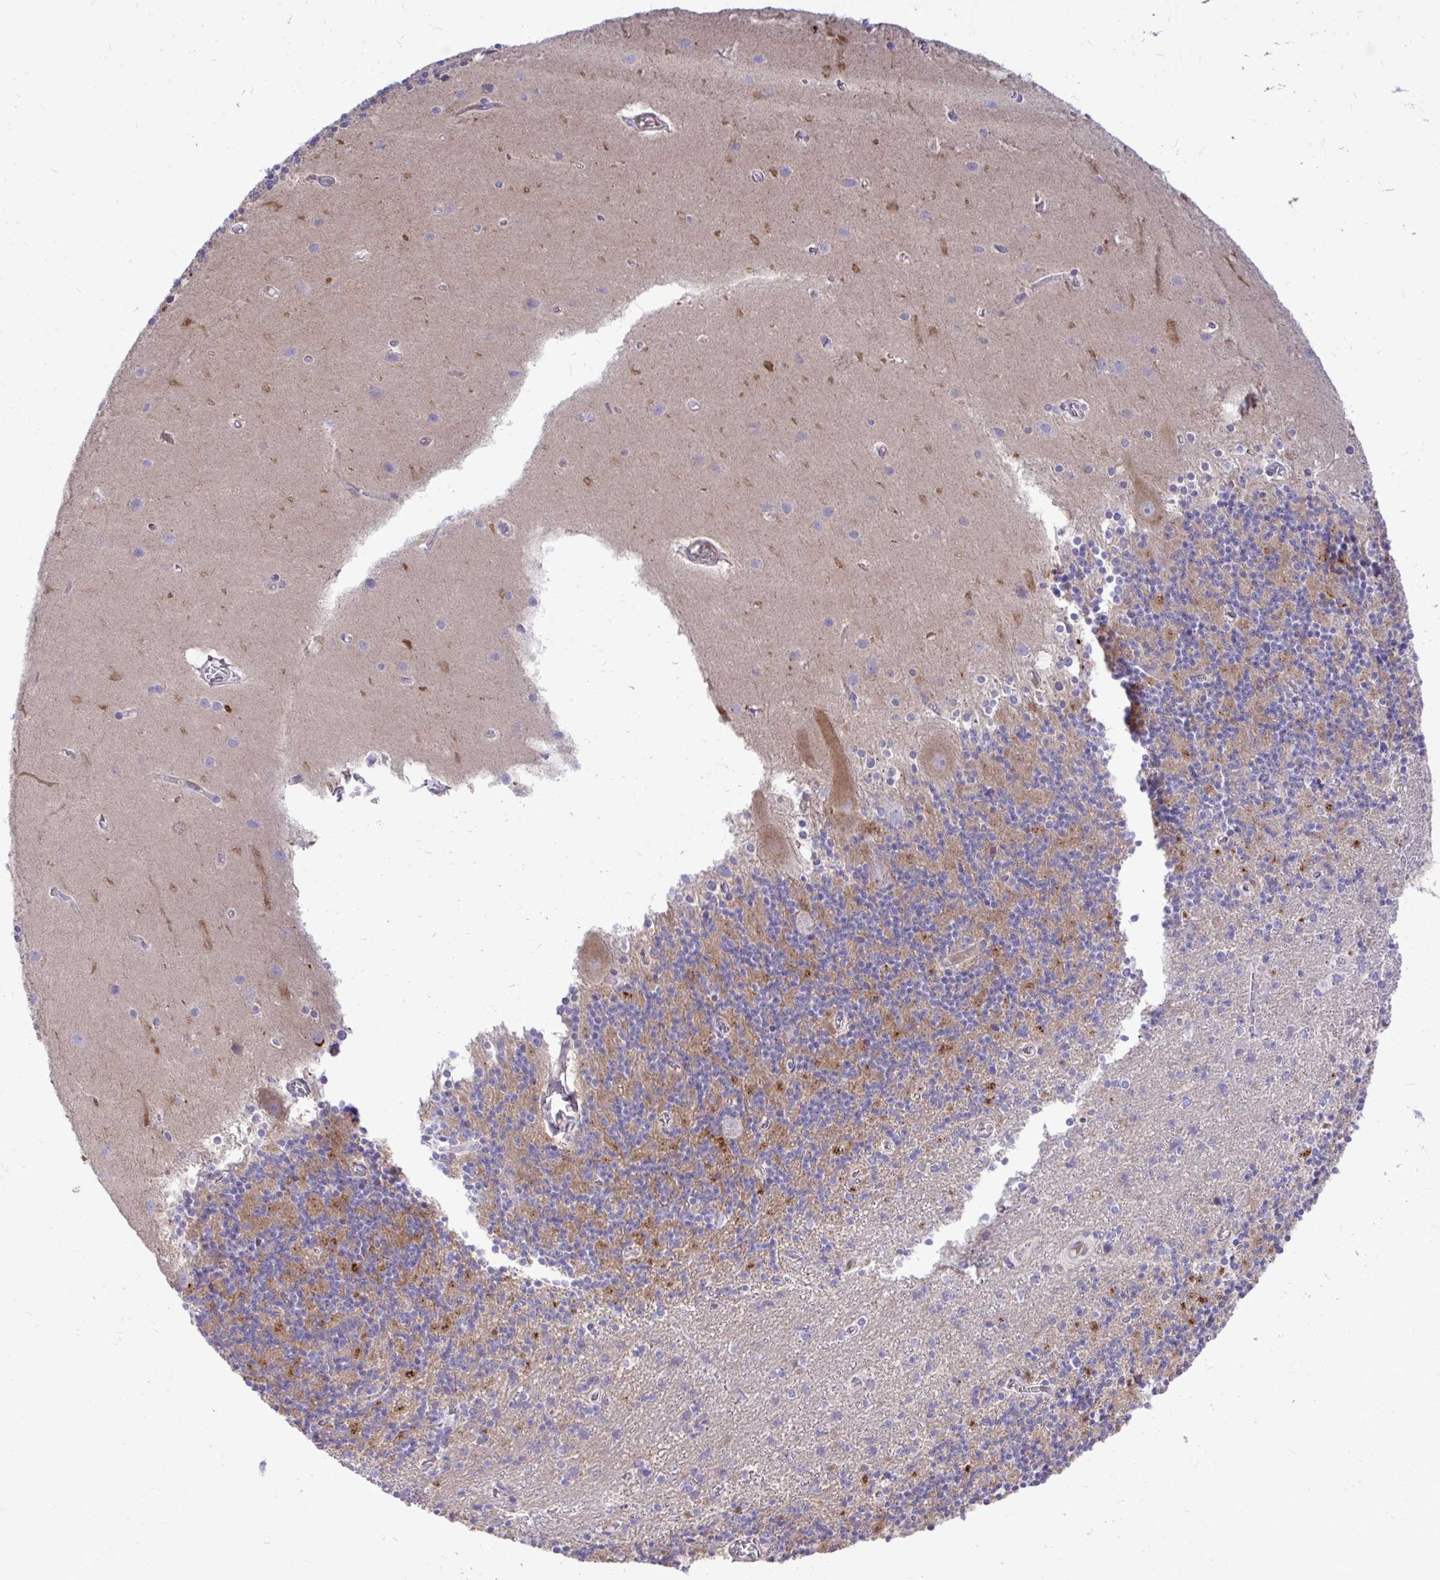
{"staining": {"intensity": "moderate", "quantity": "25%-75%", "location": "cytoplasmic/membranous"}, "tissue": "cerebellum", "cell_type": "Cells in granular layer", "image_type": "normal", "snomed": [{"axis": "morphology", "description": "Normal tissue, NOS"}, {"axis": "topography", "description": "Cerebellum"}], "caption": "This is an image of IHC staining of benign cerebellum, which shows moderate staining in the cytoplasmic/membranous of cells in granular layer.", "gene": "TP53I11", "patient": {"sex": "male", "age": 70}}